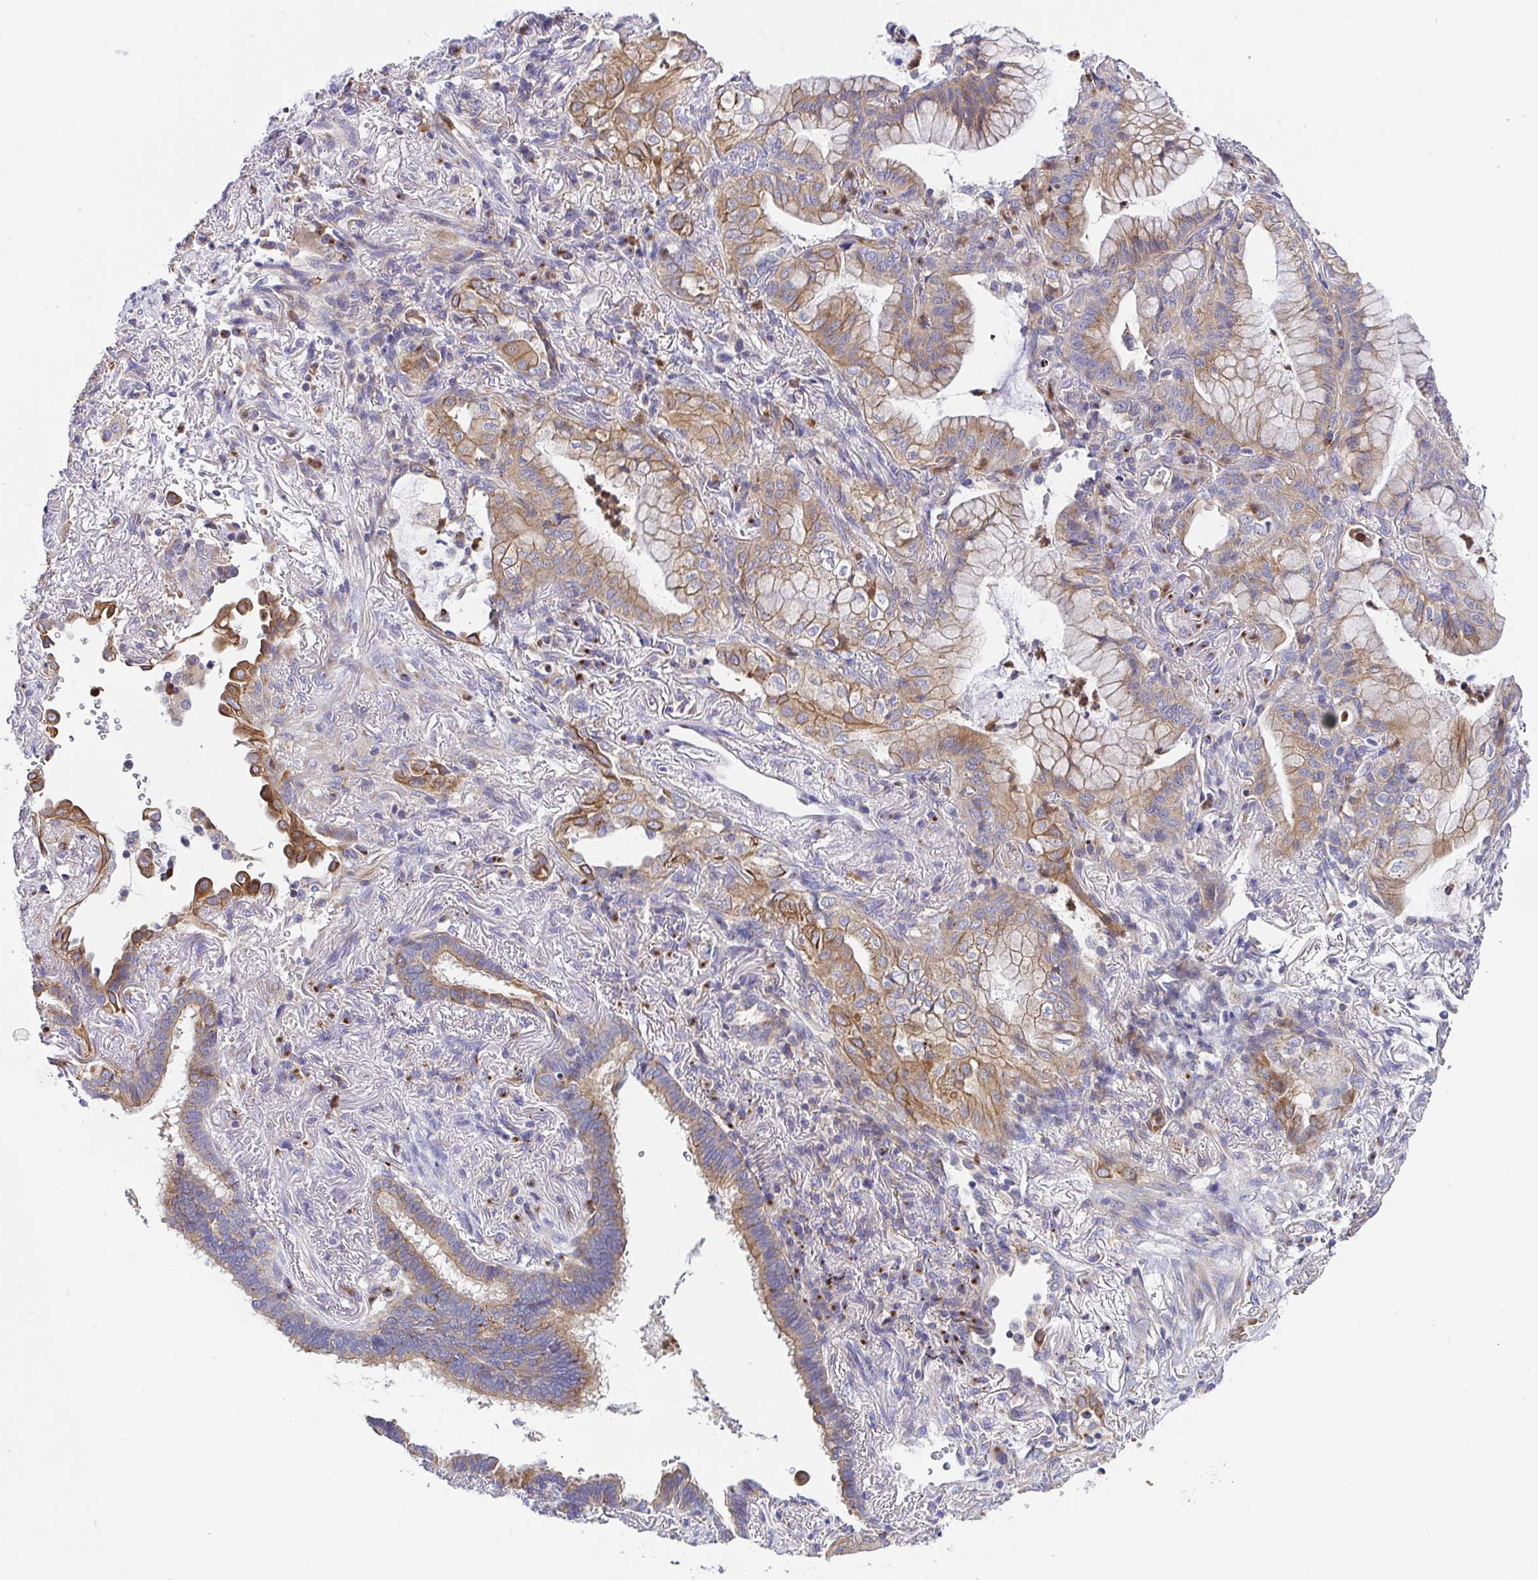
{"staining": {"intensity": "moderate", "quantity": ">75%", "location": "cytoplasmic/membranous"}, "tissue": "lung cancer", "cell_type": "Tumor cells", "image_type": "cancer", "snomed": [{"axis": "morphology", "description": "Adenocarcinoma, NOS"}, {"axis": "topography", "description": "Lung"}], "caption": "Tumor cells exhibit medium levels of moderate cytoplasmic/membranous expression in about >75% of cells in human lung cancer.", "gene": "GOLGA1", "patient": {"sex": "male", "age": 77}}